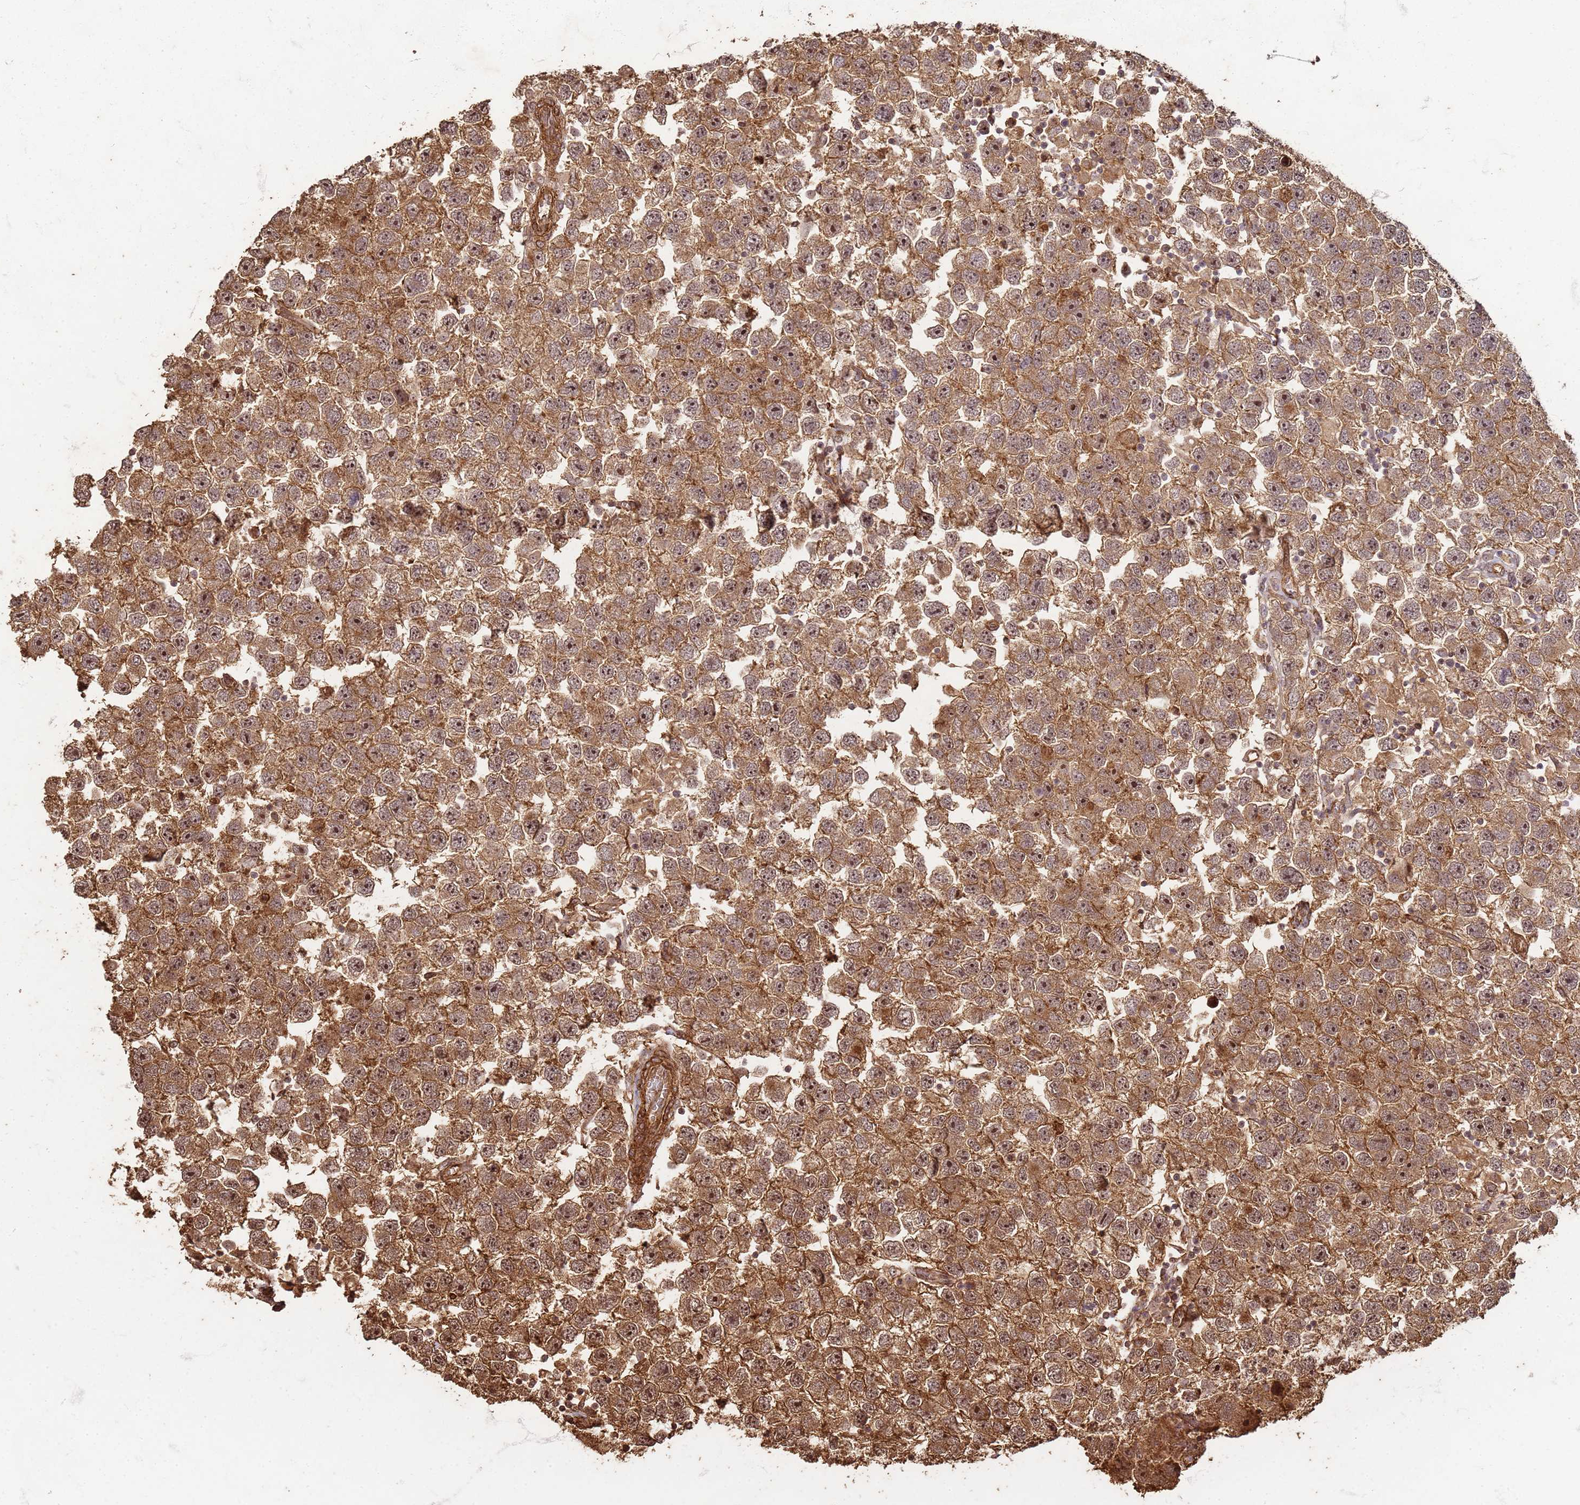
{"staining": {"intensity": "moderate", "quantity": ">75%", "location": "cytoplasmic/membranous,nuclear"}, "tissue": "testis cancer", "cell_type": "Tumor cells", "image_type": "cancer", "snomed": [{"axis": "morphology", "description": "Seminoma, NOS"}, {"axis": "topography", "description": "Testis"}], "caption": "Immunohistochemistry (IHC) image of neoplastic tissue: human testis cancer (seminoma) stained using immunohistochemistry shows medium levels of moderate protein expression localized specifically in the cytoplasmic/membranous and nuclear of tumor cells, appearing as a cytoplasmic/membranous and nuclear brown color.", "gene": "KIF26A", "patient": {"sex": "male", "age": 26}}